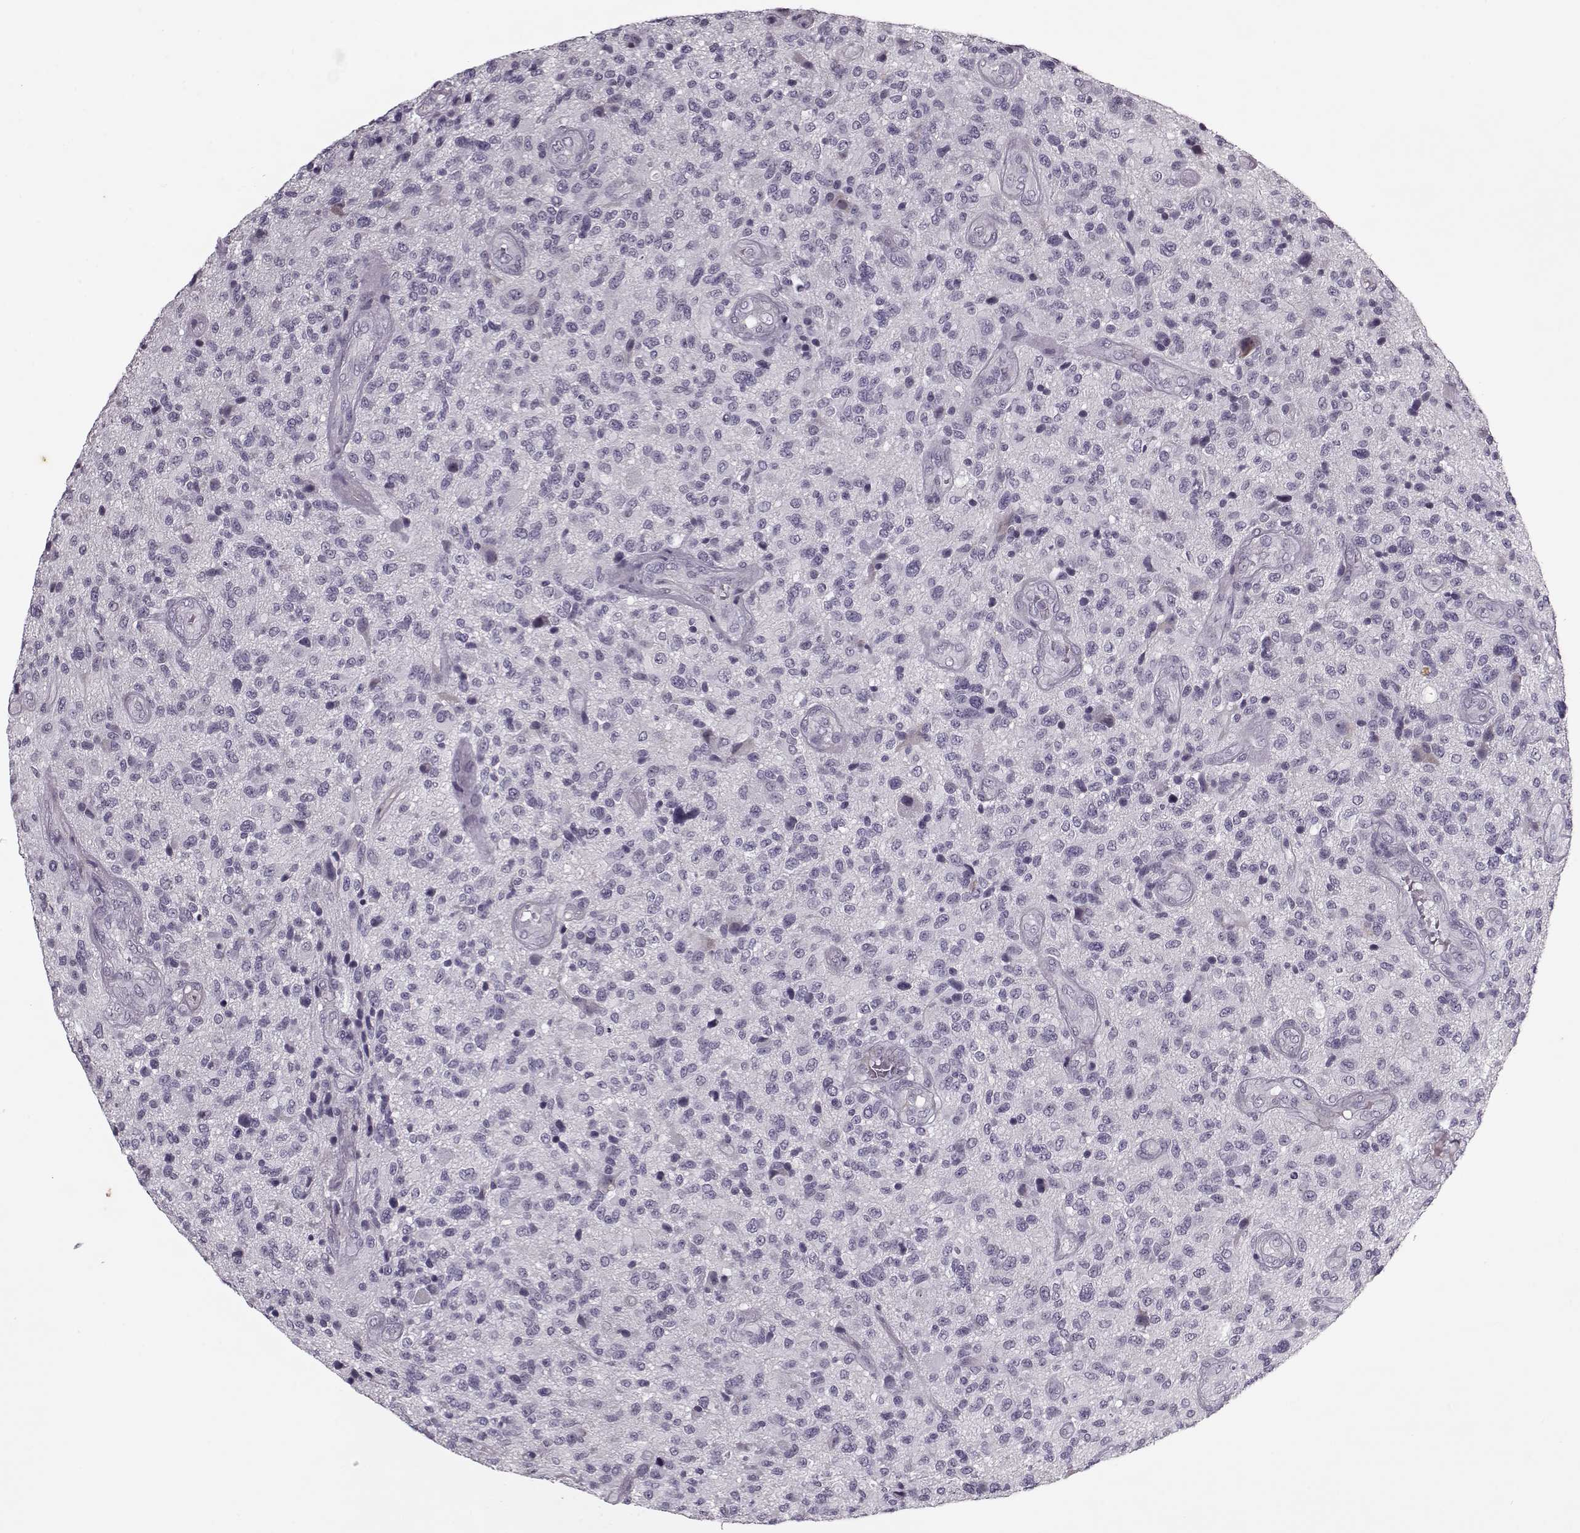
{"staining": {"intensity": "negative", "quantity": "none", "location": "none"}, "tissue": "glioma", "cell_type": "Tumor cells", "image_type": "cancer", "snomed": [{"axis": "morphology", "description": "Glioma, malignant, High grade"}, {"axis": "topography", "description": "Brain"}], "caption": "Immunohistochemistry (IHC) of human malignant glioma (high-grade) displays no expression in tumor cells. (IHC, brightfield microscopy, high magnification).", "gene": "KRT9", "patient": {"sex": "male", "age": 47}}